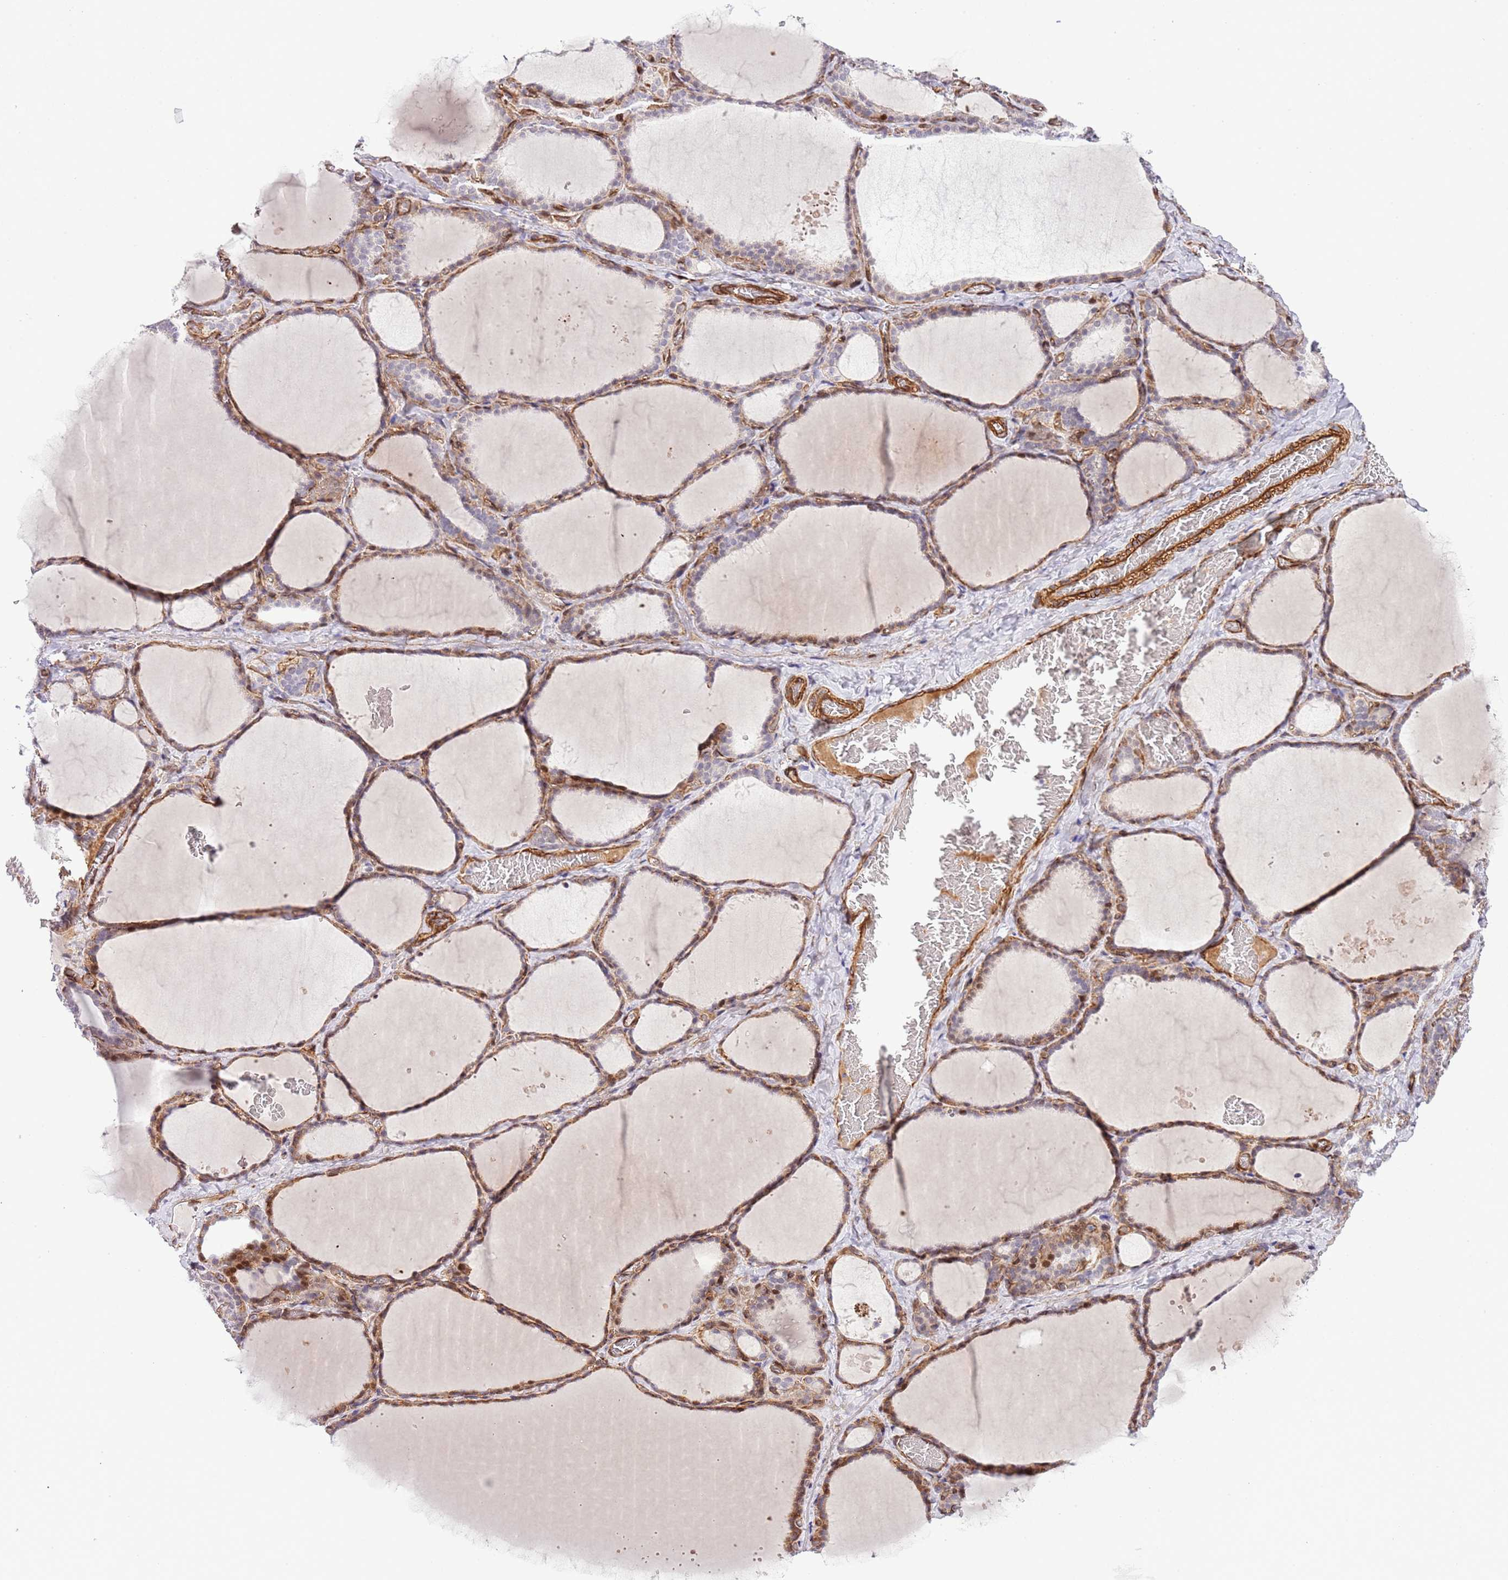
{"staining": {"intensity": "weak", "quantity": "25%-75%", "location": "cytoplasmic/membranous,nuclear"}, "tissue": "thyroid gland", "cell_type": "Glandular cells", "image_type": "normal", "snomed": [{"axis": "morphology", "description": "Normal tissue, NOS"}, {"axis": "topography", "description": "Thyroid gland"}], "caption": "Immunohistochemical staining of unremarkable human thyroid gland shows 25%-75% levels of weak cytoplasmic/membranous,nuclear protein expression in approximately 25%-75% of glandular cells.", "gene": "NEK3", "patient": {"sex": "female", "age": 39}}